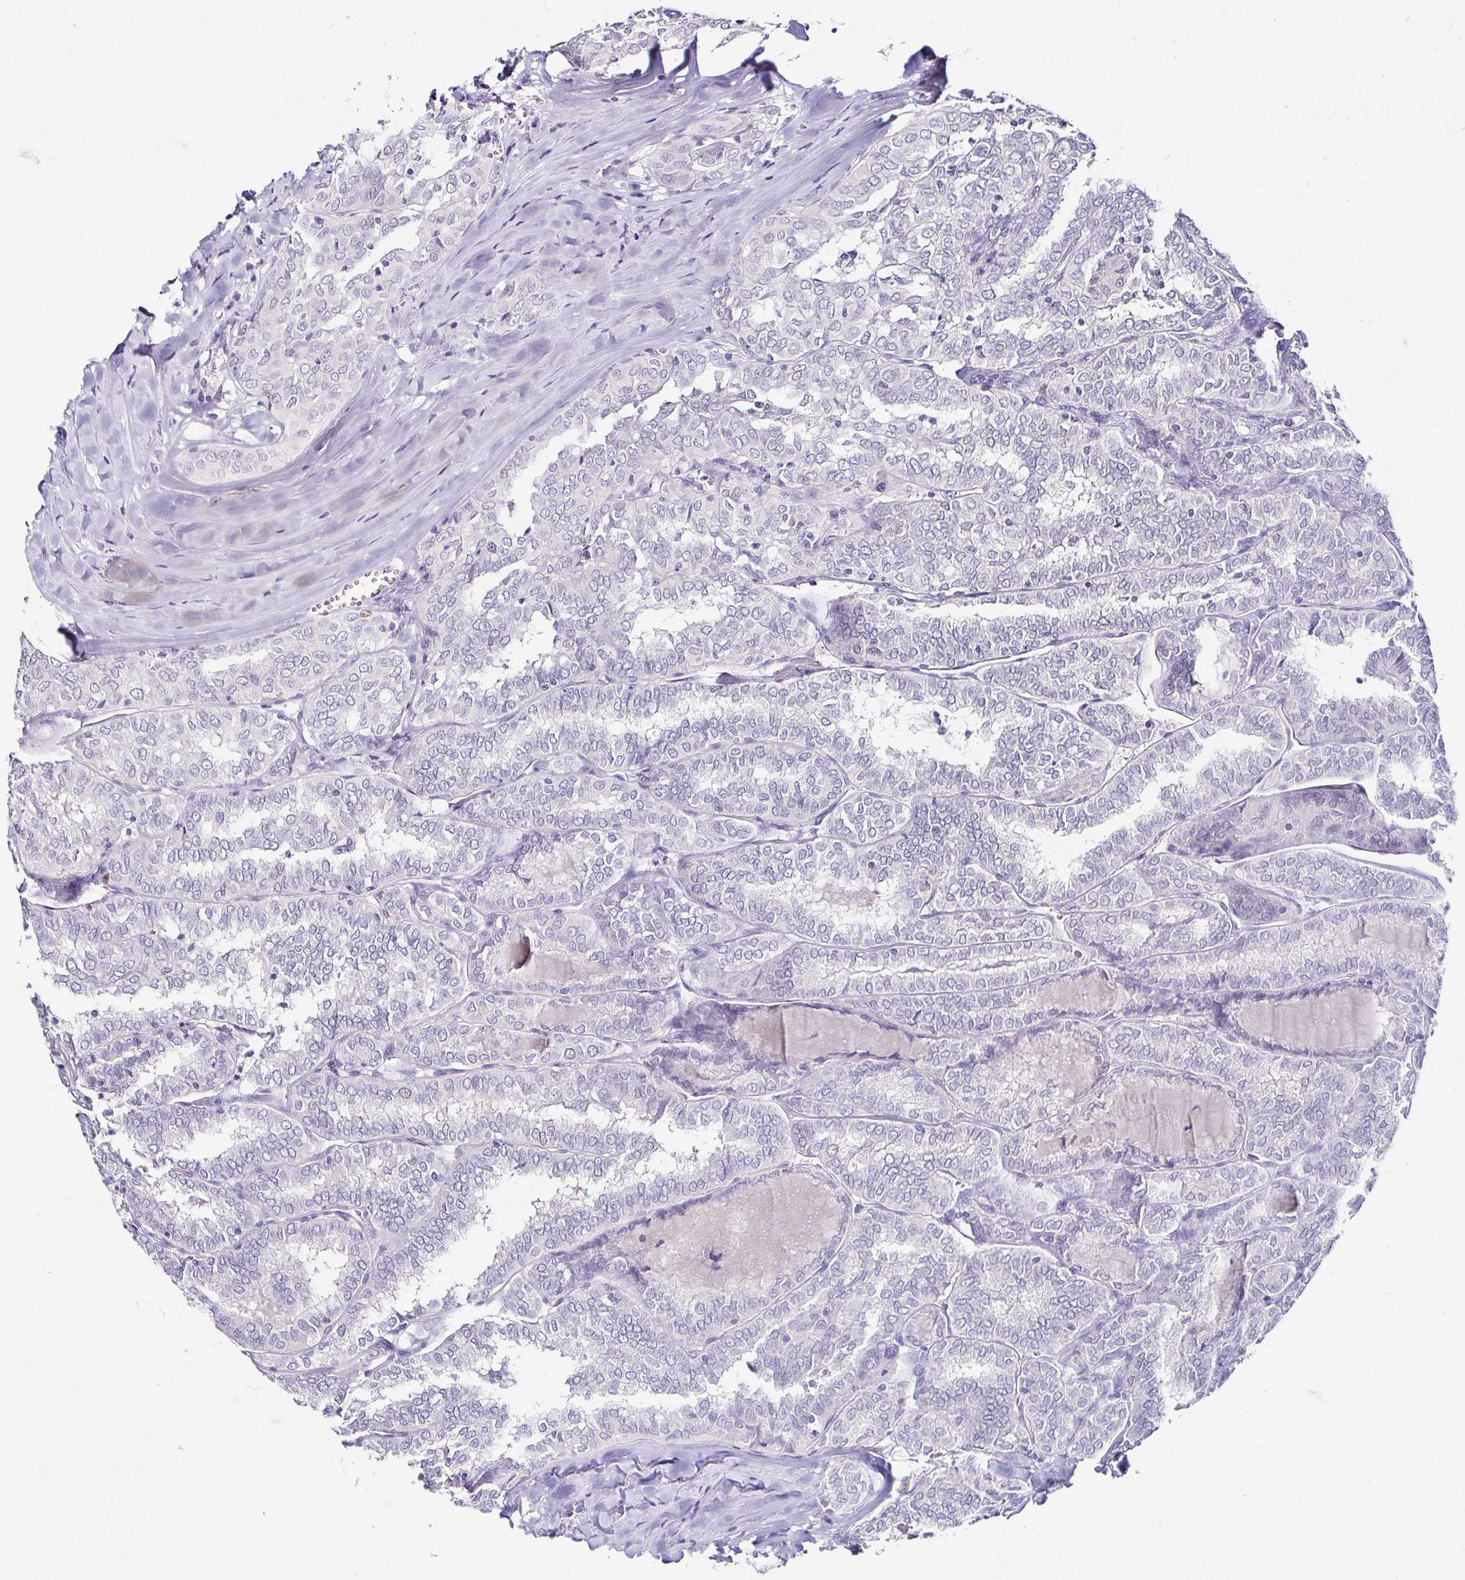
{"staining": {"intensity": "negative", "quantity": "none", "location": "none"}, "tissue": "thyroid cancer", "cell_type": "Tumor cells", "image_type": "cancer", "snomed": [{"axis": "morphology", "description": "Papillary adenocarcinoma, NOS"}, {"axis": "topography", "description": "Thyroid gland"}], "caption": "The image displays no significant positivity in tumor cells of thyroid cancer (papillary adenocarcinoma).", "gene": "TP73", "patient": {"sex": "female", "age": 30}}